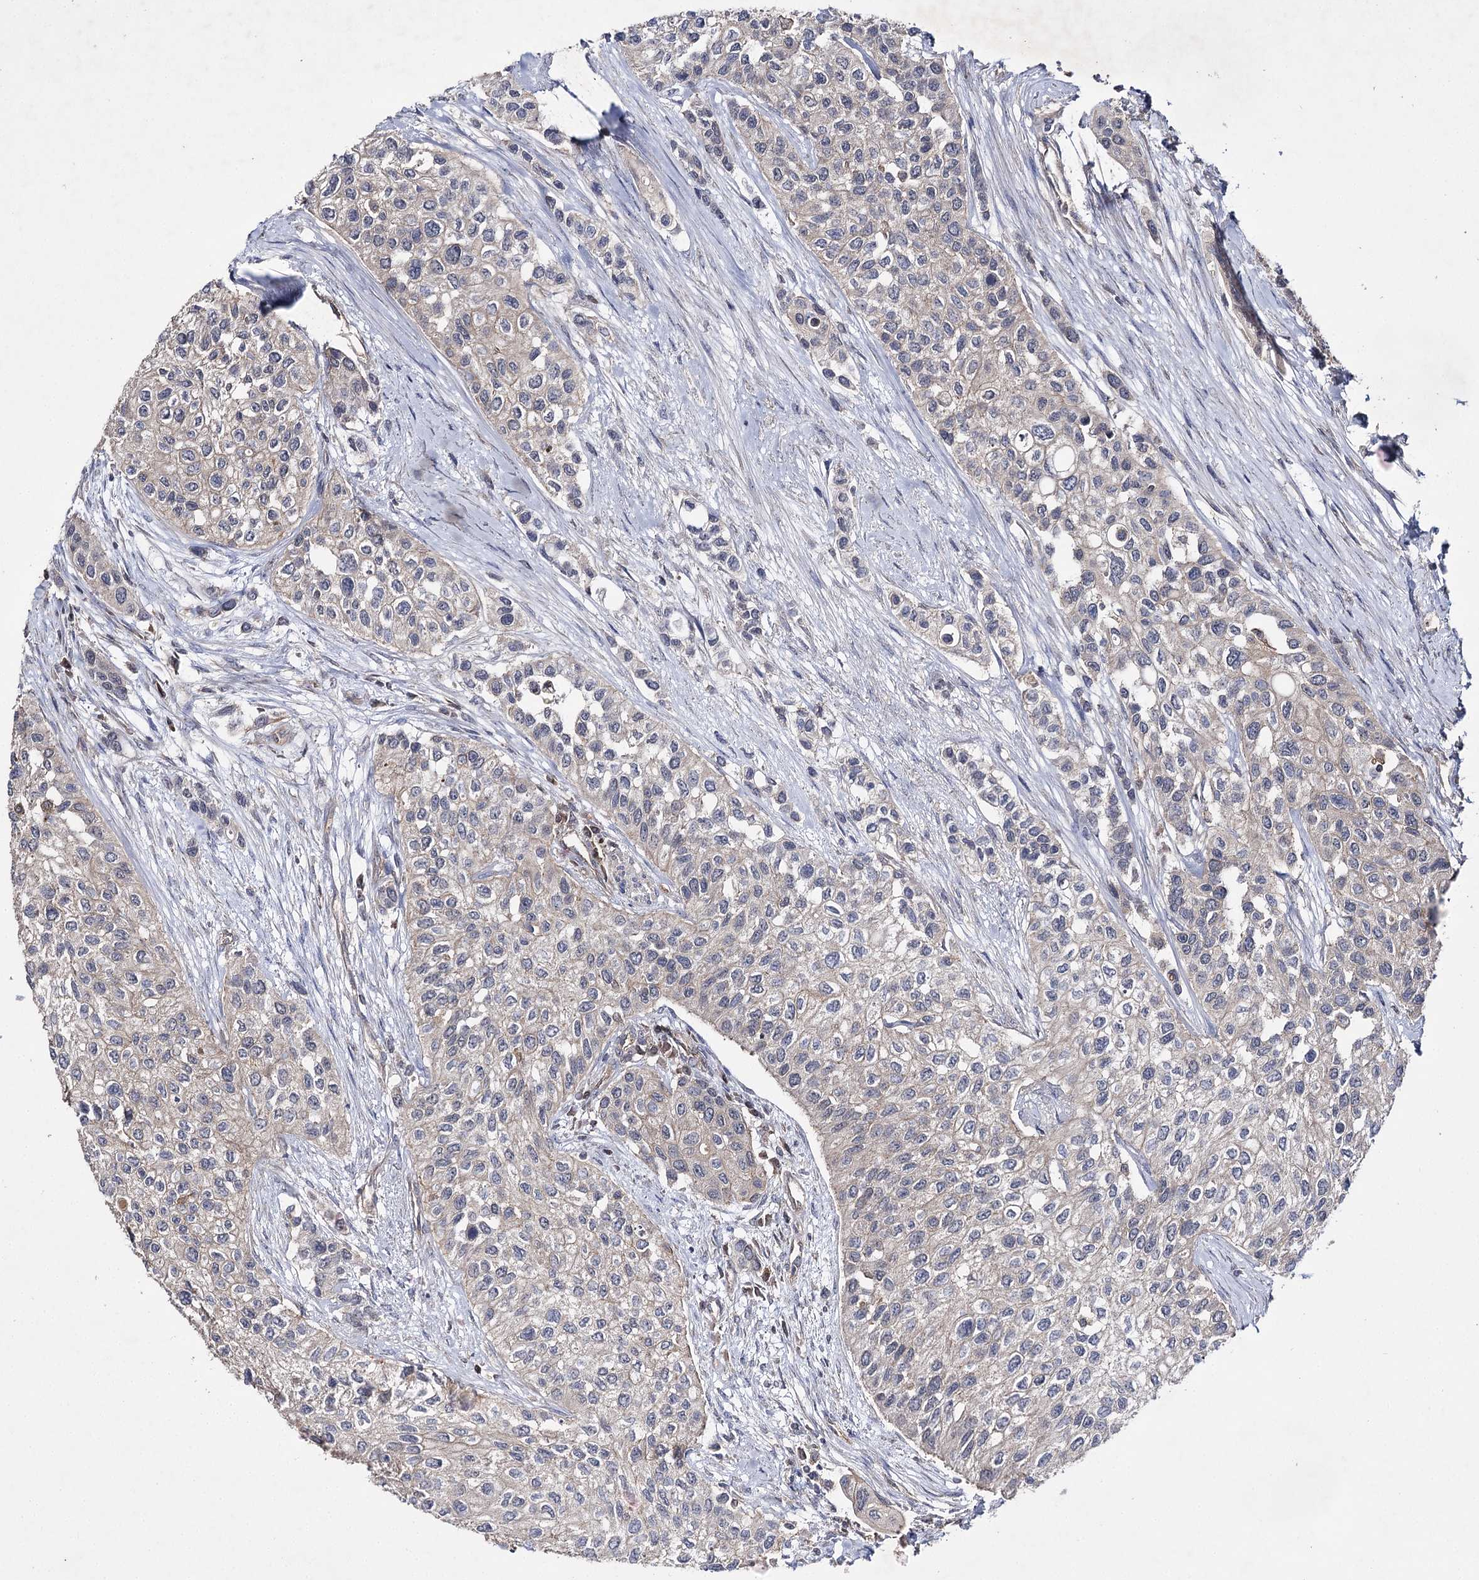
{"staining": {"intensity": "negative", "quantity": "none", "location": "none"}, "tissue": "urothelial cancer", "cell_type": "Tumor cells", "image_type": "cancer", "snomed": [{"axis": "morphology", "description": "Normal tissue, NOS"}, {"axis": "morphology", "description": "Urothelial carcinoma, High grade"}, {"axis": "topography", "description": "Vascular tissue"}, {"axis": "topography", "description": "Urinary bladder"}], "caption": "Immunohistochemistry (IHC) histopathology image of neoplastic tissue: human urothelial cancer stained with DAB (3,3'-diaminobenzidine) demonstrates no significant protein staining in tumor cells.", "gene": "BCR", "patient": {"sex": "female", "age": 56}}